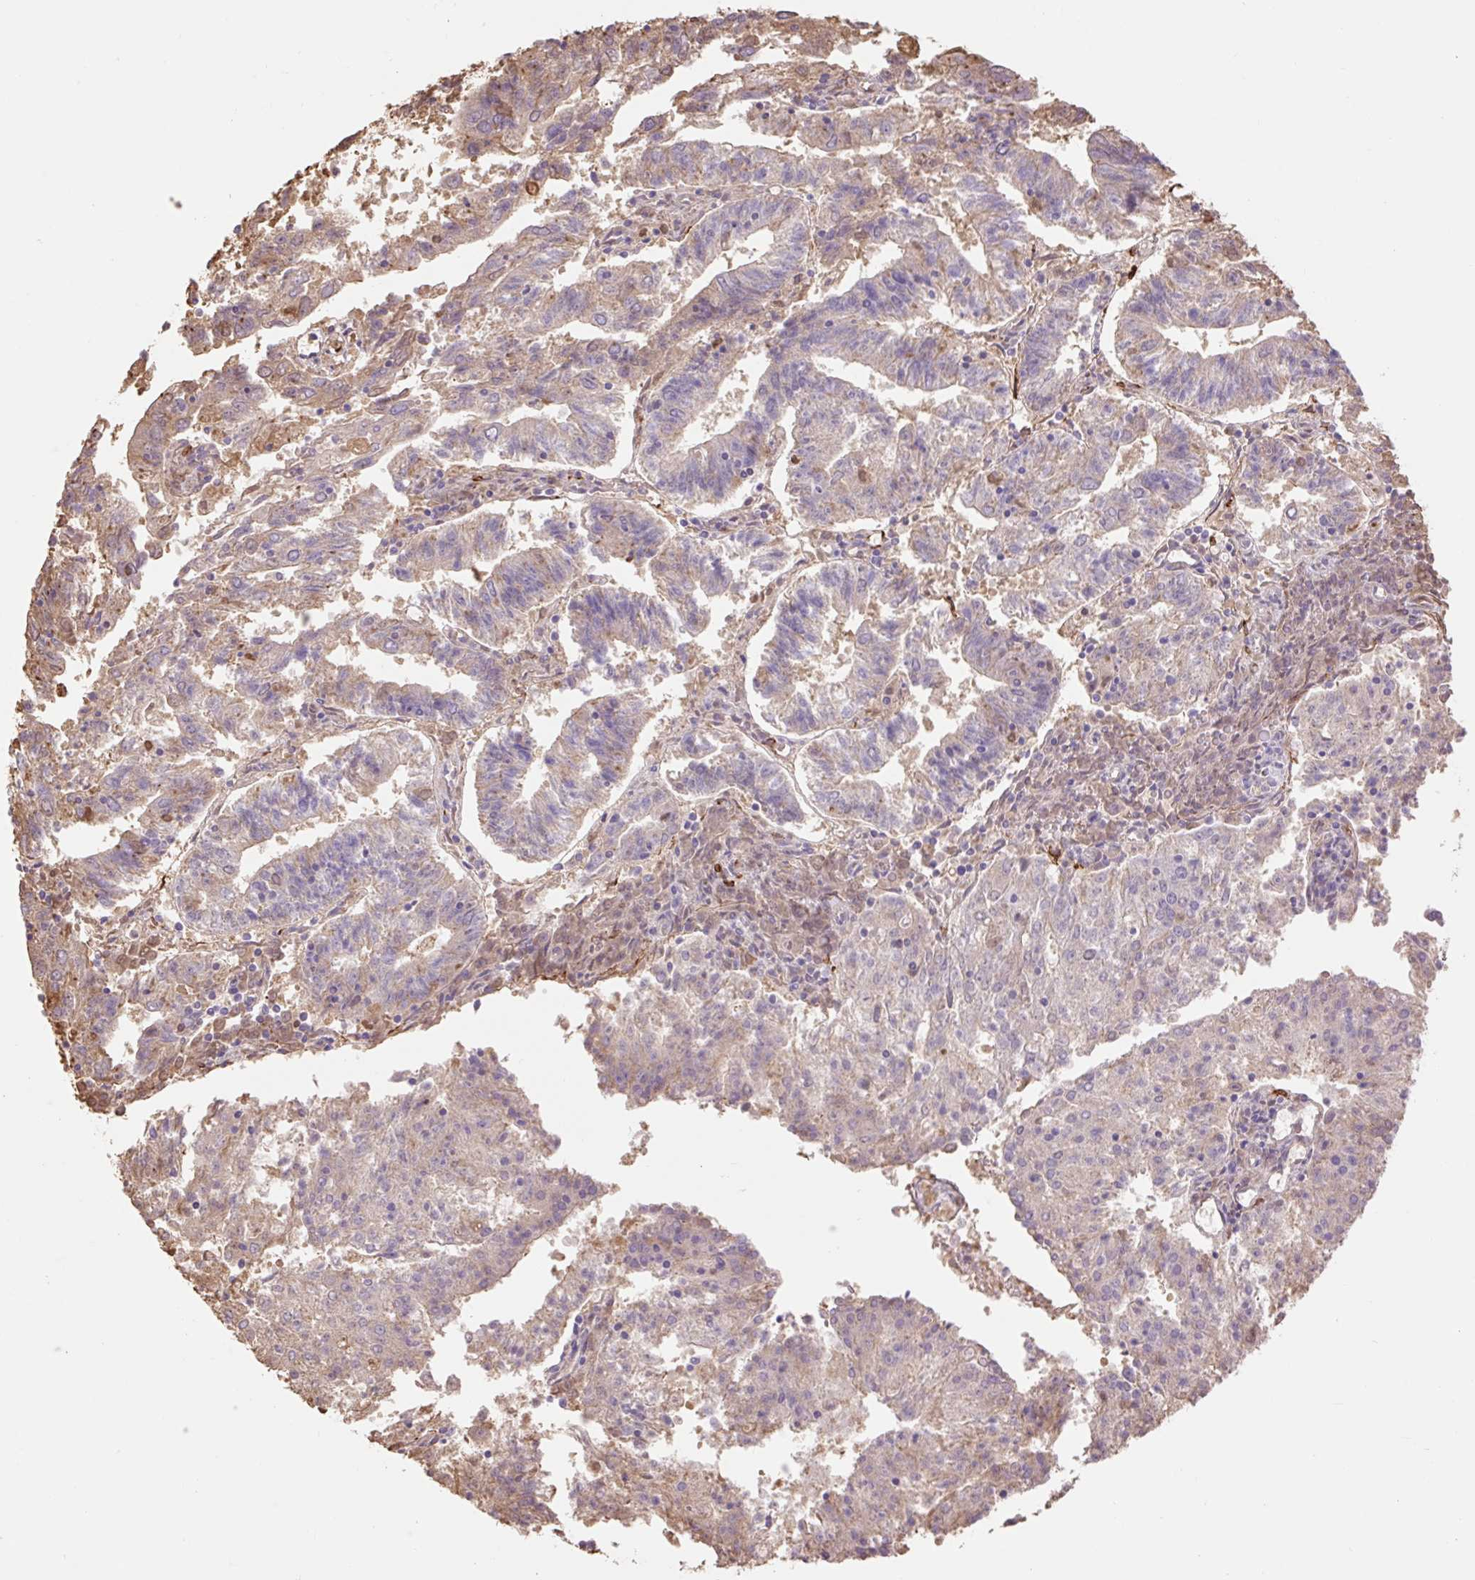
{"staining": {"intensity": "weak", "quantity": "<25%", "location": "cytoplasmic/membranous"}, "tissue": "endometrial cancer", "cell_type": "Tumor cells", "image_type": "cancer", "snomed": [{"axis": "morphology", "description": "Adenocarcinoma, NOS"}, {"axis": "topography", "description": "Endometrium"}], "caption": "A high-resolution micrograph shows immunohistochemistry staining of endometrial cancer, which demonstrates no significant staining in tumor cells.", "gene": "DESI1", "patient": {"sex": "female", "age": 82}}